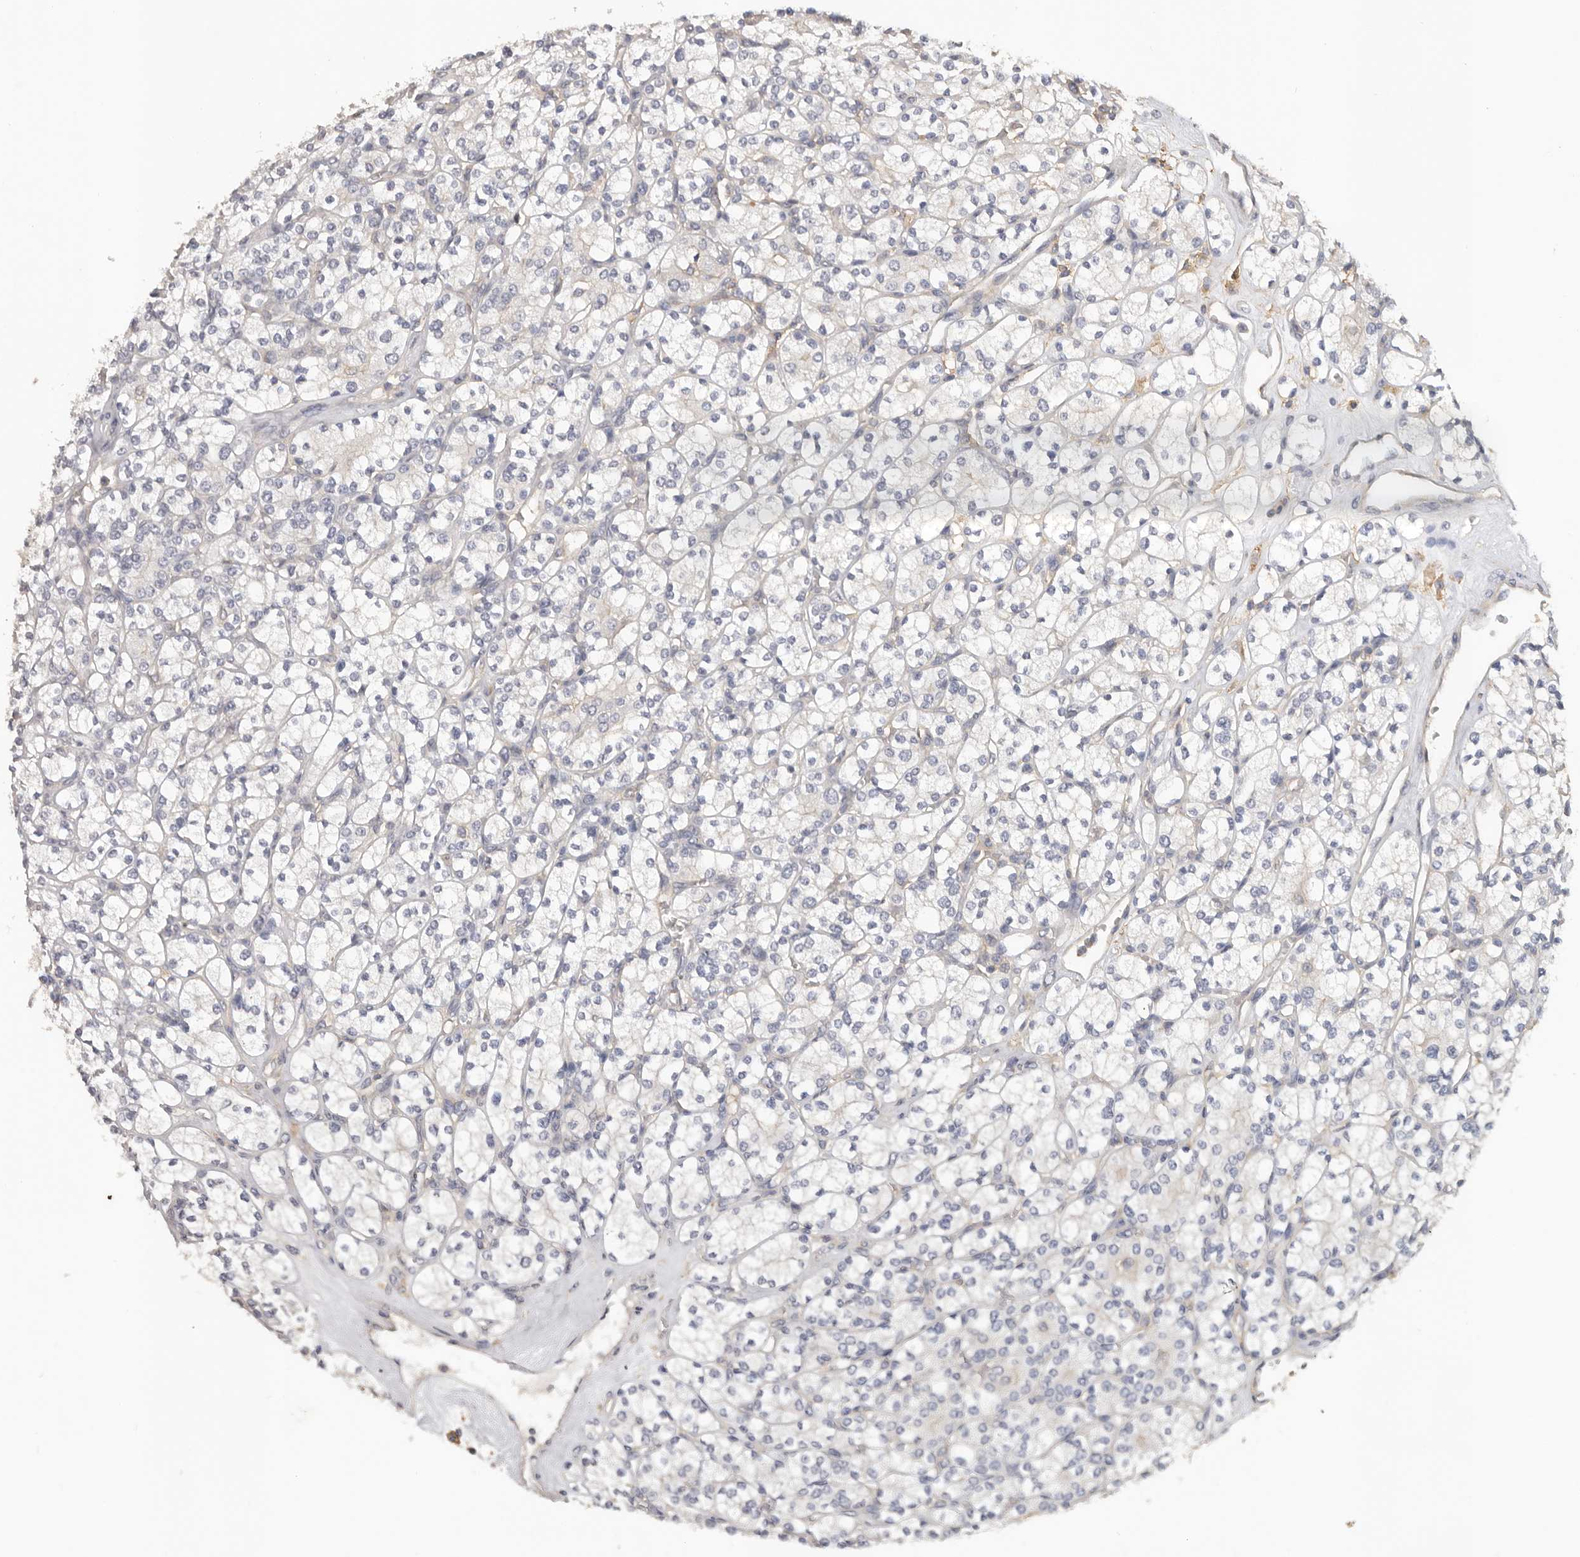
{"staining": {"intensity": "negative", "quantity": "none", "location": "none"}, "tissue": "renal cancer", "cell_type": "Tumor cells", "image_type": "cancer", "snomed": [{"axis": "morphology", "description": "Adenocarcinoma, NOS"}, {"axis": "topography", "description": "Kidney"}], "caption": "There is no significant staining in tumor cells of renal adenocarcinoma.", "gene": "WDTC1", "patient": {"sex": "male", "age": 77}}